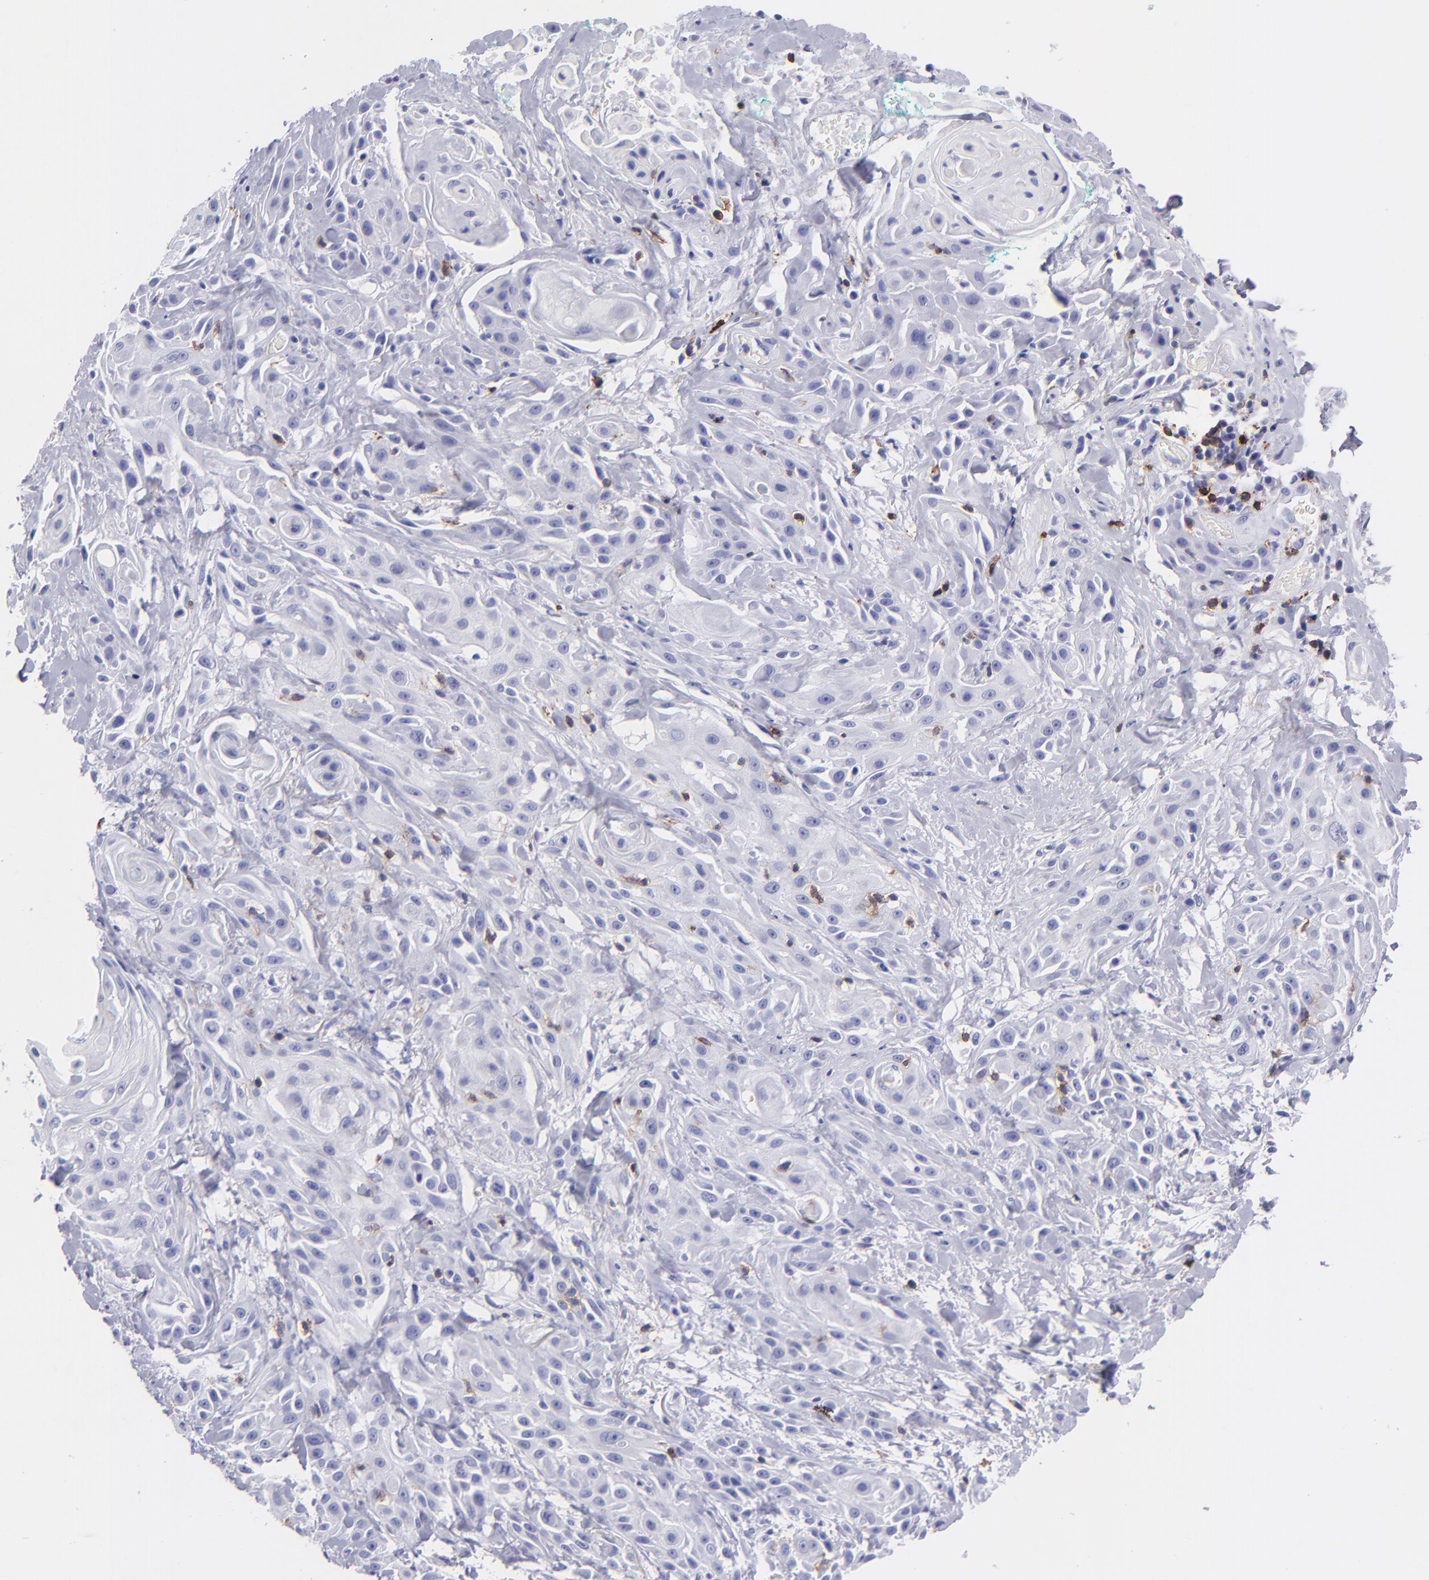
{"staining": {"intensity": "negative", "quantity": "none", "location": "none"}, "tissue": "skin cancer", "cell_type": "Tumor cells", "image_type": "cancer", "snomed": [{"axis": "morphology", "description": "Squamous cell carcinoma, NOS"}, {"axis": "topography", "description": "Skin"}, {"axis": "topography", "description": "Anal"}], "caption": "IHC micrograph of skin squamous cell carcinoma stained for a protein (brown), which exhibits no staining in tumor cells.", "gene": "CD6", "patient": {"sex": "male", "age": 64}}